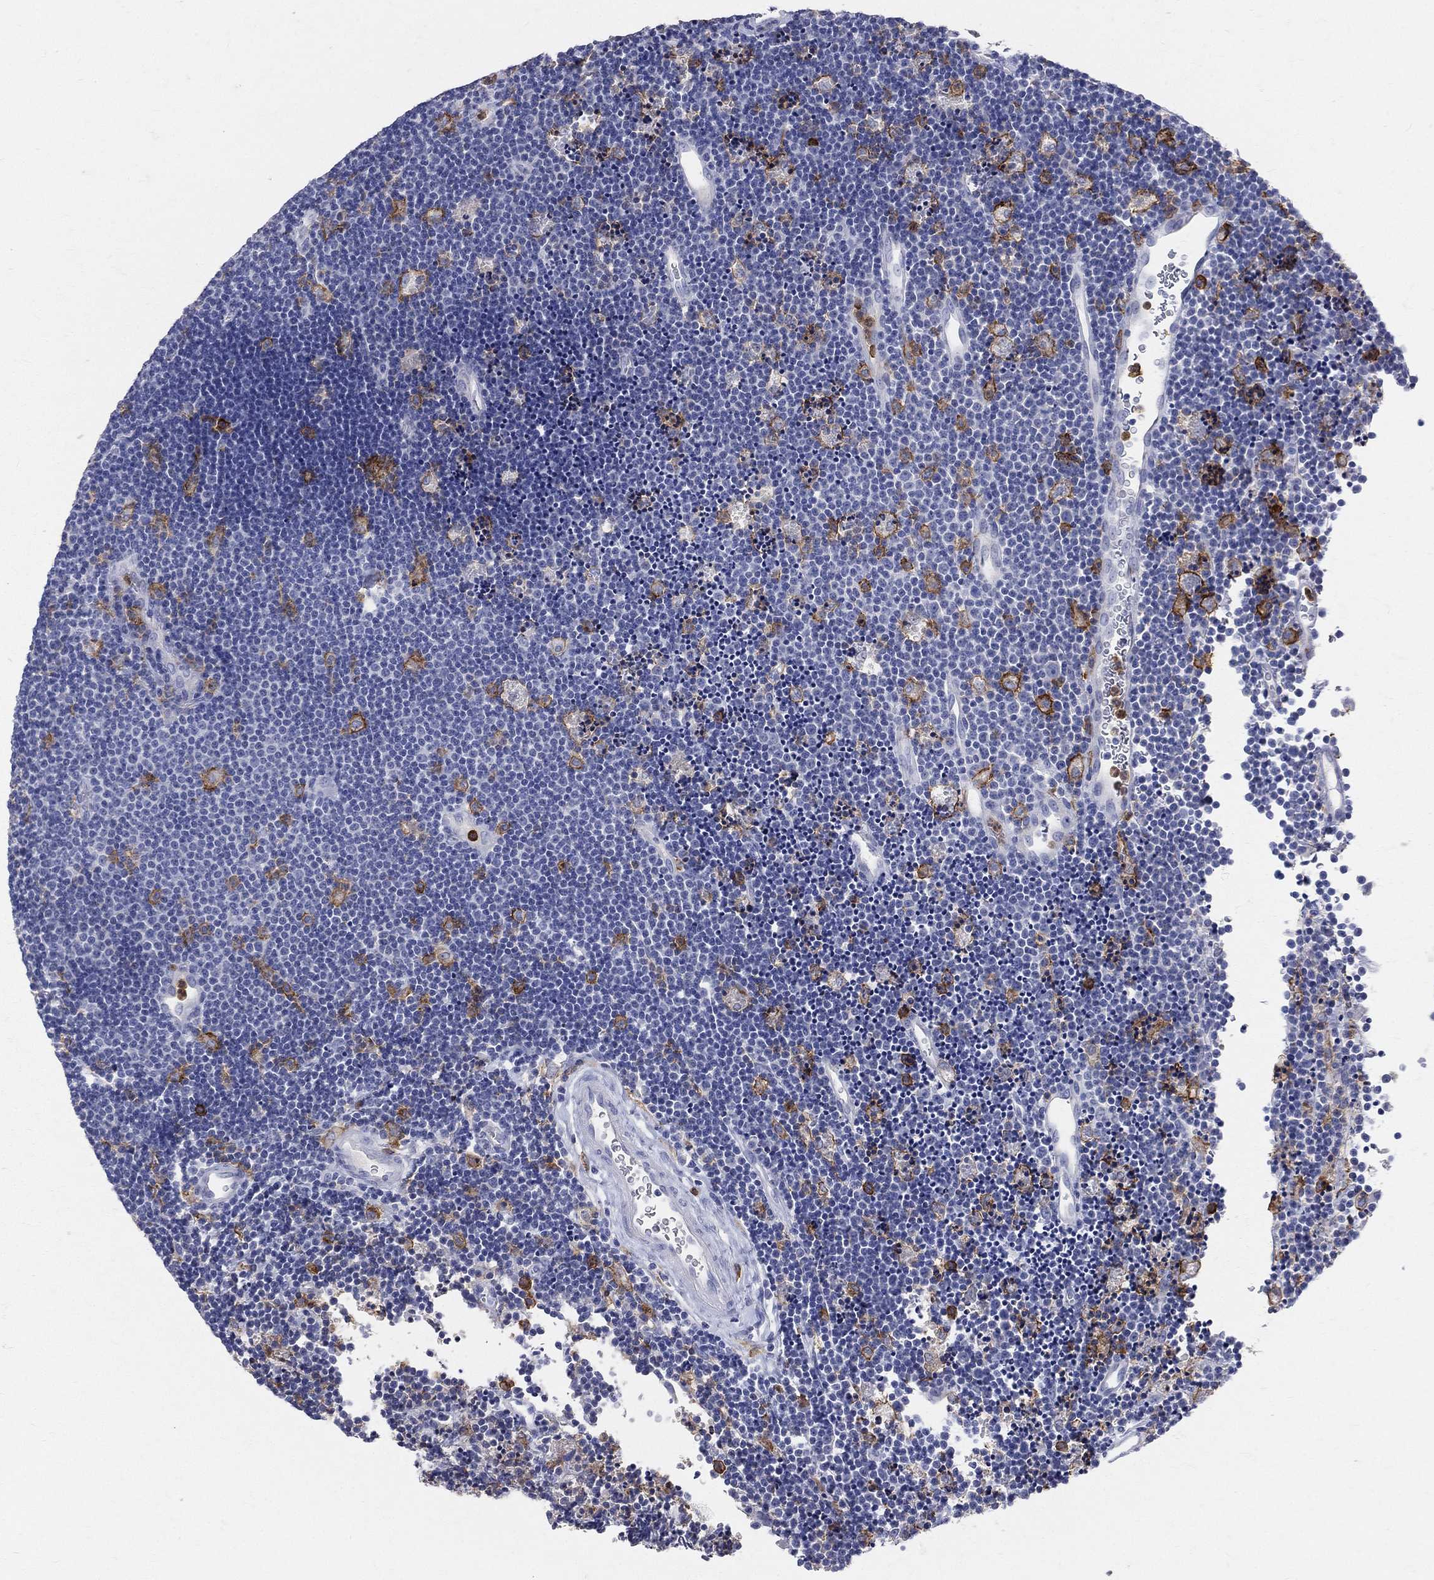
{"staining": {"intensity": "negative", "quantity": "none", "location": "none"}, "tissue": "lymphoma", "cell_type": "Tumor cells", "image_type": "cancer", "snomed": [{"axis": "morphology", "description": "Malignant lymphoma, non-Hodgkin's type, Low grade"}, {"axis": "topography", "description": "Brain"}], "caption": "This is an immunohistochemistry image of human lymphoma. There is no expression in tumor cells.", "gene": "CD33", "patient": {"sex": "female", "age": 66}}